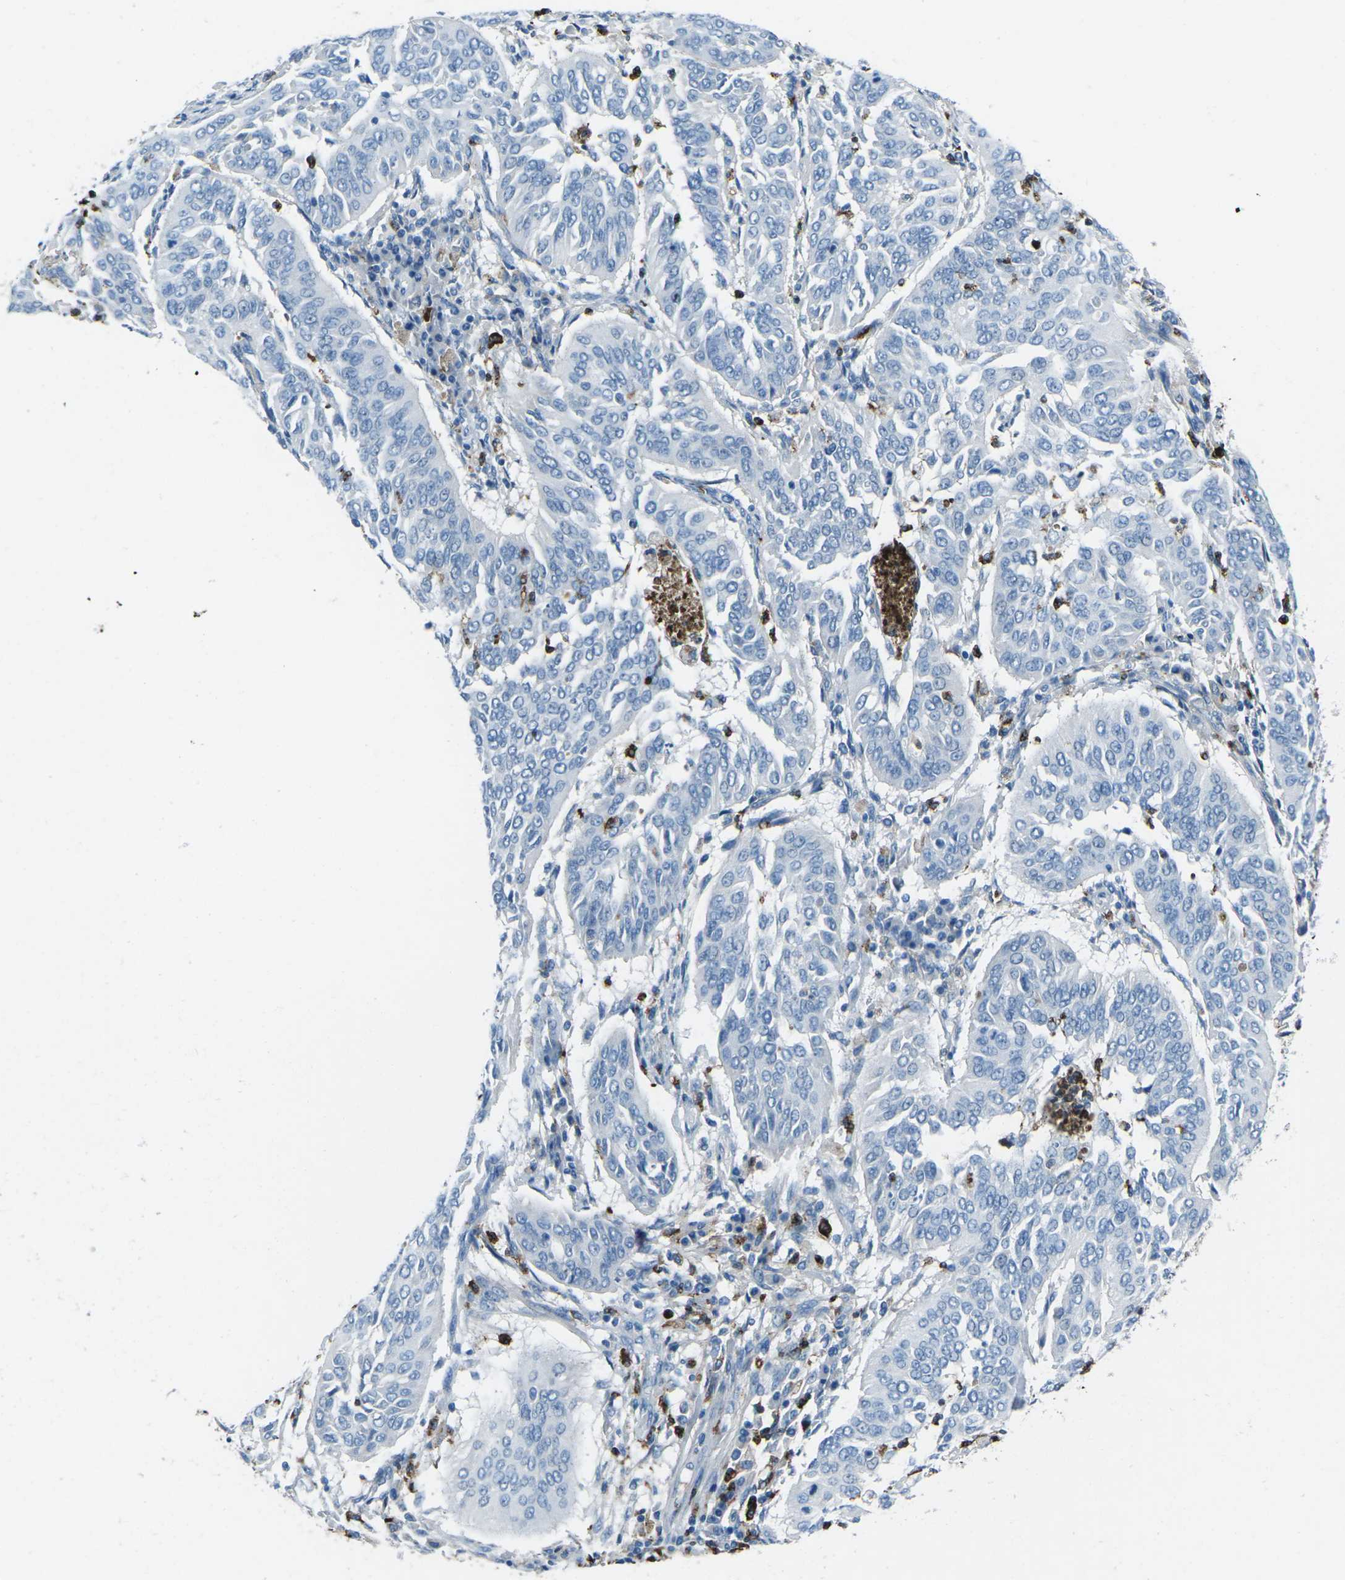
{"staining": {"intensity": "negative", "quantity": "none", "location": "none"}, "tissue": "cervical cancer", "cell_type": "Tumor cells", "image_type": "cancer", "snomed": [{"axis": "morphology", "description": "Normal tissue, NOS"}, {"axis": "morphology", "description": "Squamous cell carcinoma, NOS"}, {"axis": "topography", "description": "Cervix"}], "caption": "This is an immunohistochemistry image of human cervical squamous cell carcinoma. There is no staining in tumor cells.", "gene": "FCN1", "patient": {"sex": "female", "age": 39}}